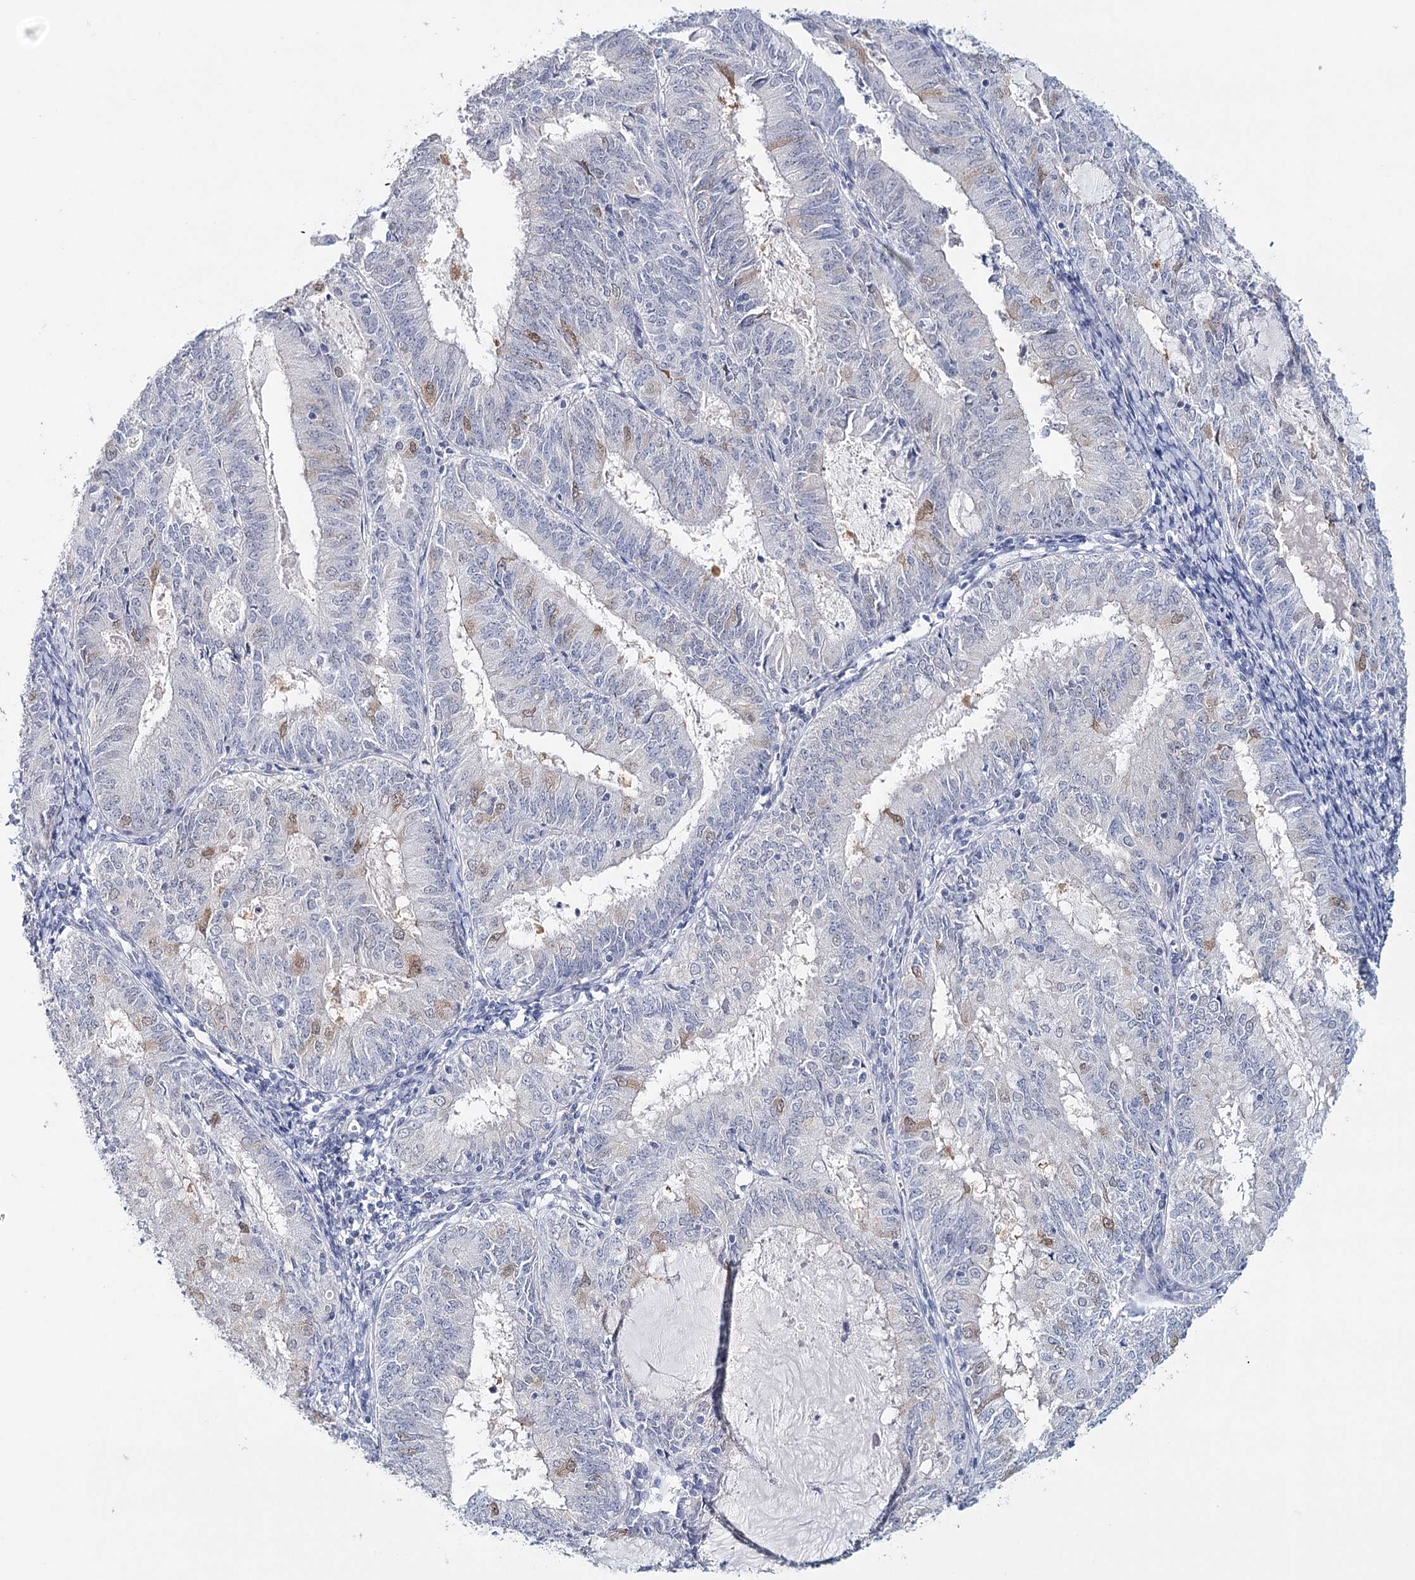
{"staining": {"intensity": "weak", "quantity": "<25%", "location": "nuclear"}, "tissue": "endometrial cancer", "cell_type": "Tumor cells", "image_type": "cancer", "snomed": [{"axis": "morphology", "description": "Adenocarcinoma, NOS"}, {"axis": "topography", "description": "Endometrium"}], "caption": "The histopathology image shows no staining of tumor cells in endometrial cancer (adenocarcinoma).", "gene": "HSPA4L", "patient": {"sex": "female", "age": 57}}